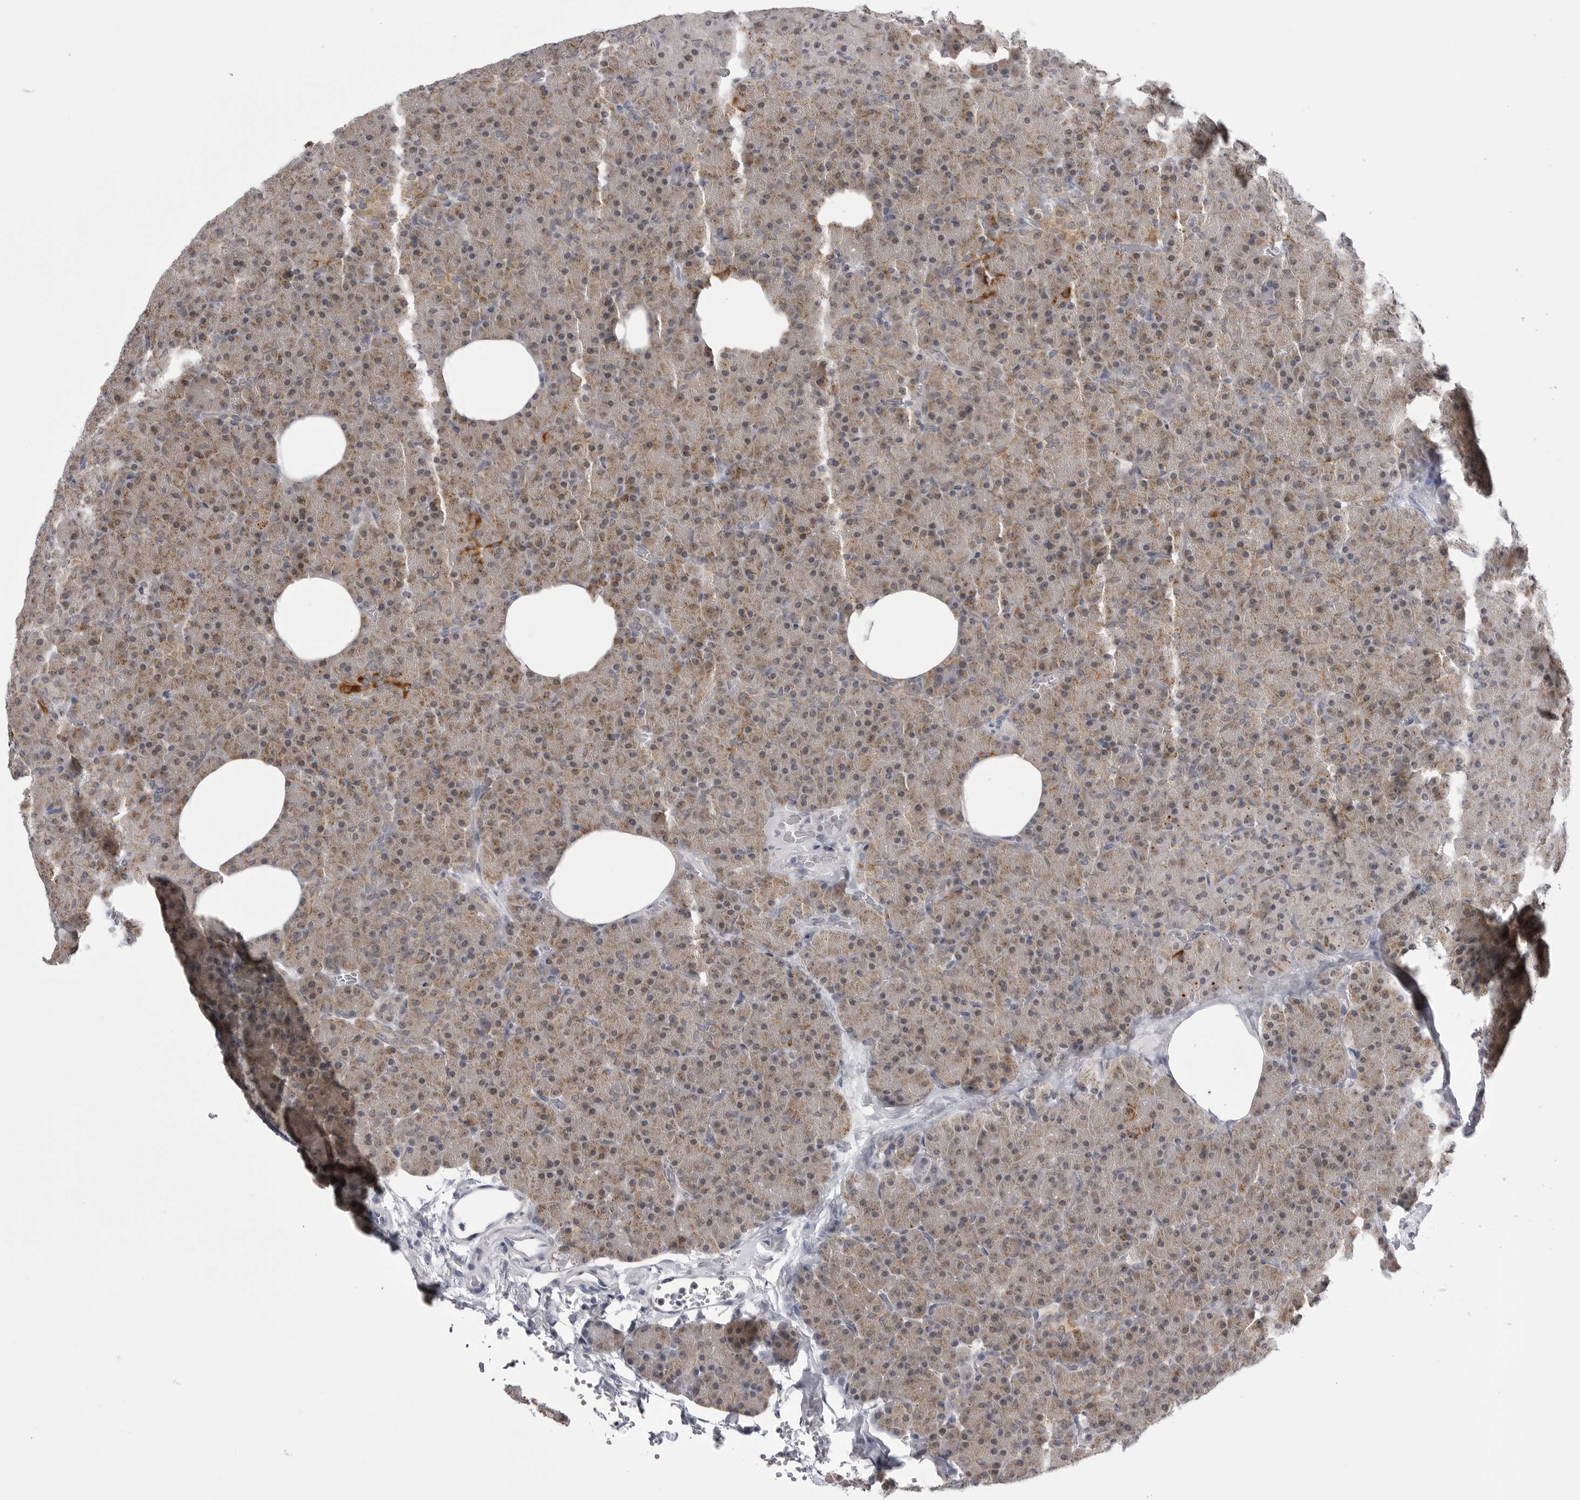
{"staining": {"intensity": "moderate", "quantity": "<25%", "location": "cytoplasmic/membranous"}, "tissue": "pancreas", "cell_type": "Exocrine glandular cells", "image_type": "normal", "snomed": [{"axis": "morphology", "description": "Normal tissue, NOS"}, {"axis": "morphology", "description": "Carcinoid, malignant, NOS"}, {"axis": "topography", "description": "Pancreas"}], "caption": "Protein staining reveals moderate cytoplasmic/membranous positivity in about <25% of exocrine glandular cells in unremarkable pancreas.", "gene": "FH", "patient": {"sex": "female", "age": 35}}